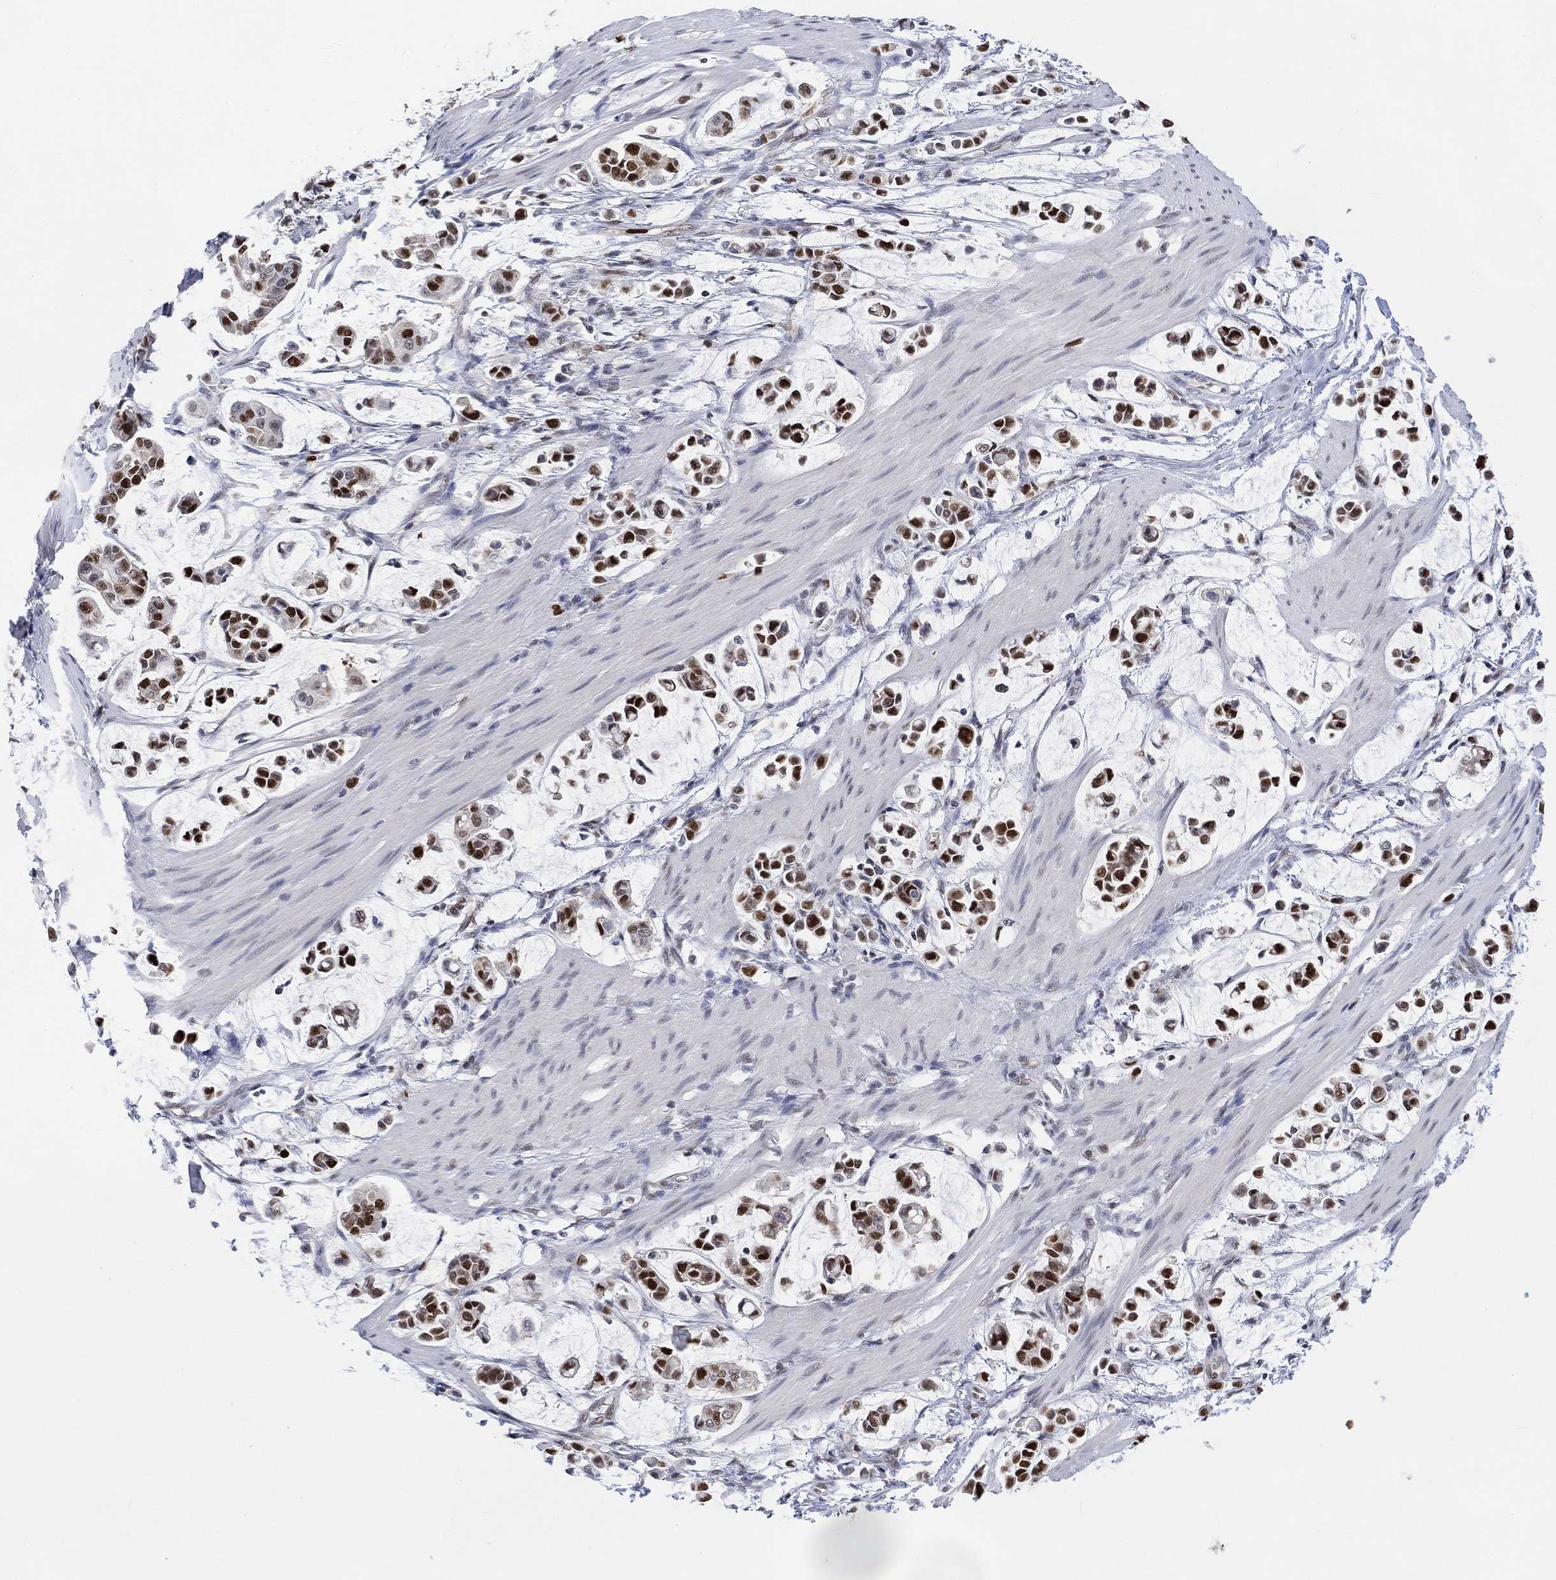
{"staining": {"intensity": "strong", "quantity": ">75%", "location": "nuclear"}, "tissue": "stomach cancer", "cell_type": "Tumor cells", "image_type": "cancer", "snomed": [{"axis": "morphology", "description": "Adenocarcinoma, NOS"}, {"axis": "topography", "description": "Stomach"}], "caption": "The immunohistochemical stain highlights strong nuclear expression in tumor cells of stomach adenocarcinoma tissue.", "gene": "RAD54L2", "patient": {"sex": "male", "age": 82}}